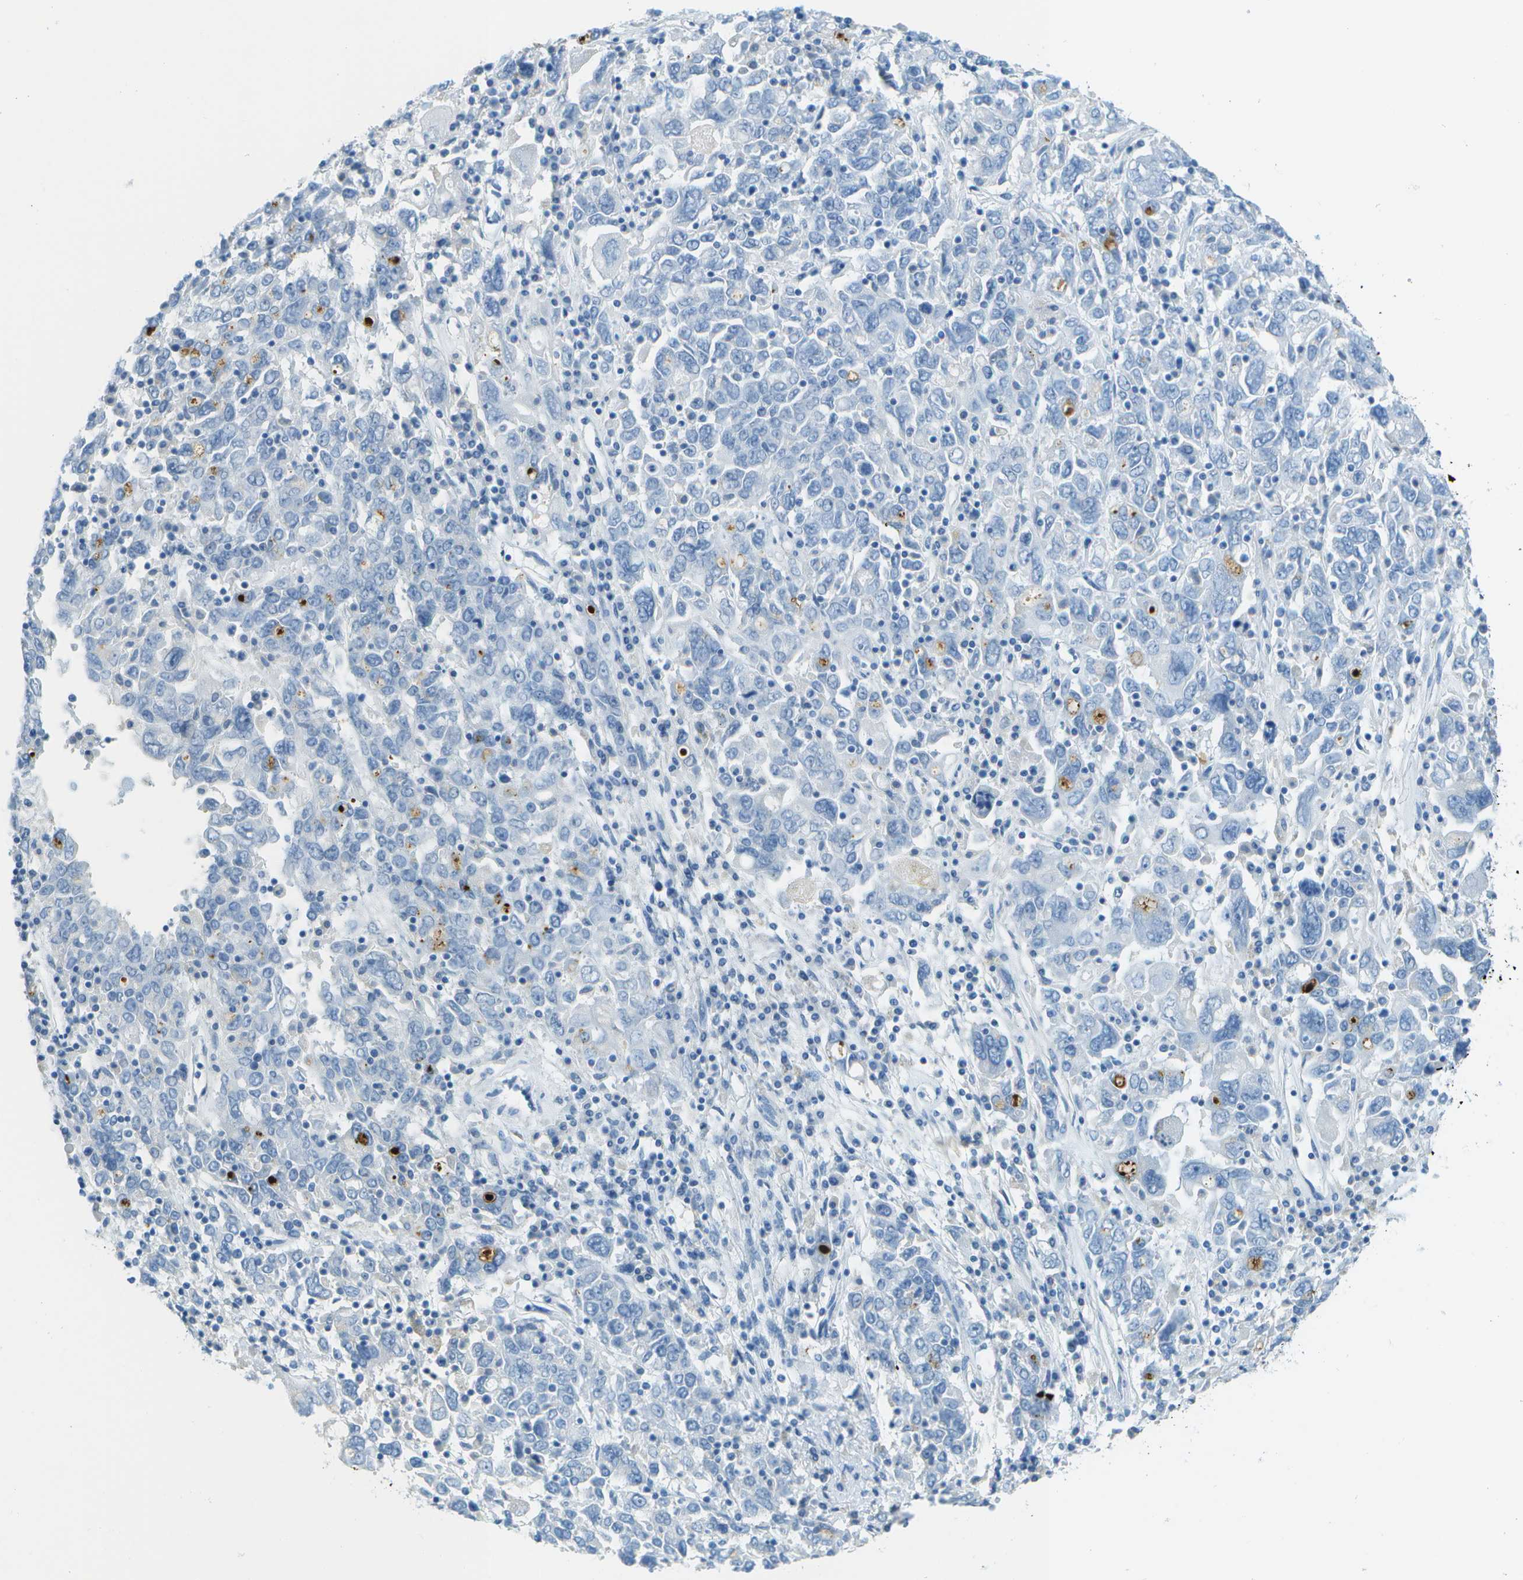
{"staining": {"intensity": "negative", "quantity": "none", "location": "none"}, "tissue": "ovarian cancer", "cell_type": "Tumor cells", "image_type": "cancer", "snomed": [{"axis": "morphology", "description": "Carcinoma, endometroid"}, {"axis": "topography", "description": "Ovary"}], "caption": "Tumor cells show no significant positivity in ovarian endometroid carcinoma.", "gene": "C1S", "patient": {"sex": "female", "age": 62}}